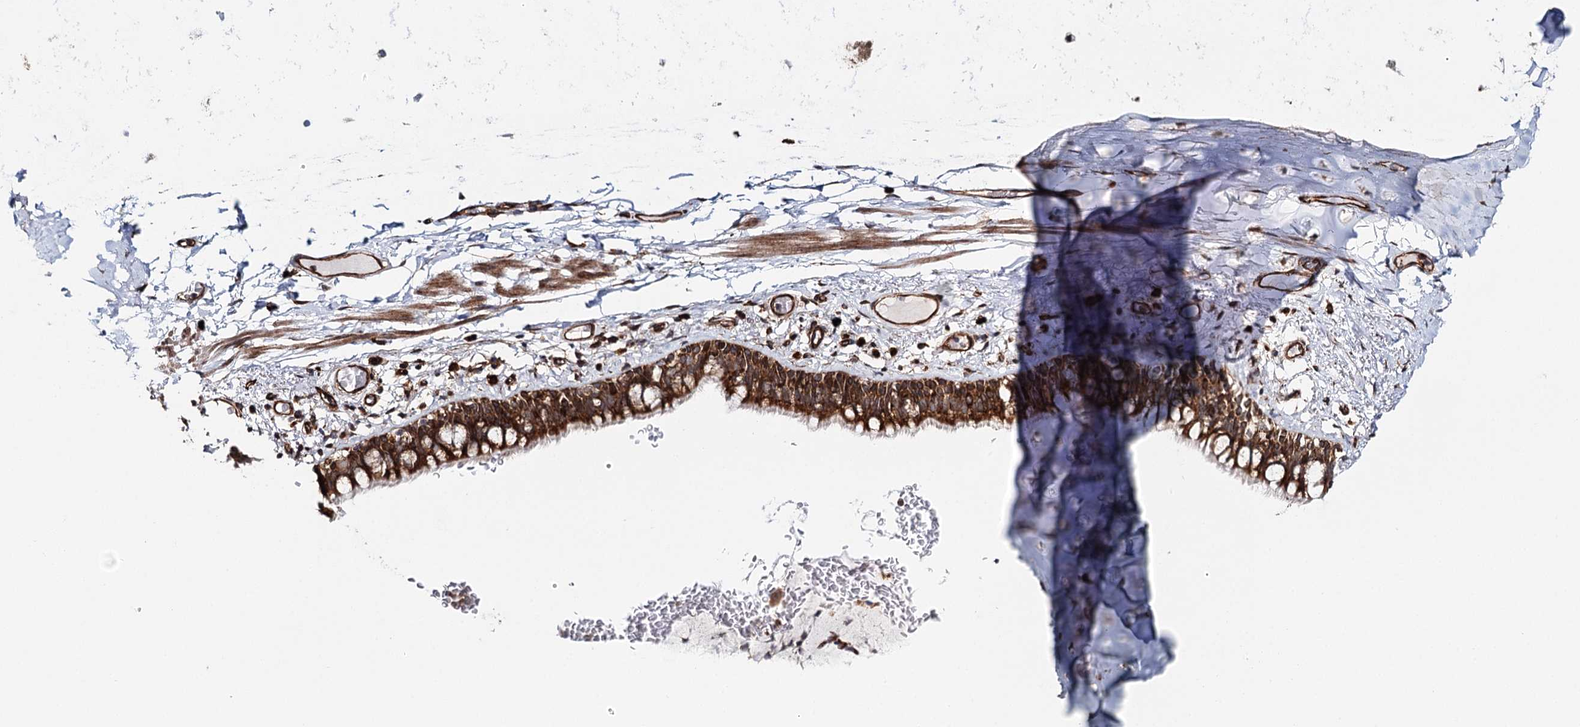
{"staining": {"intensity": "strong", "quantity": ">75%", "location": "cytoplasmic/membranous"}, "tissue": "bronchus", "cell_type": "Respiratory epithelial cells", "image_type": "normal", "snomed": [{"axis": "morphology", "description": "Normal tissue, NOS"}, {"axis": "topography", "description": "Cartilage tissue"}, {"axis": "topography", "description": "Bronchus"}], "caption": "Immunohistochemistry (DAB (3,3'-diaminobenzidine)) staining of unremarkable human bronchus exhibits strong cytoplasmic/membranous protein expression in approximately >75% of respiratory epithelial cells. Nuclei are stained in blue.", "gene": "MKNK1", "patient": {"sex": "female", "age": 36}}